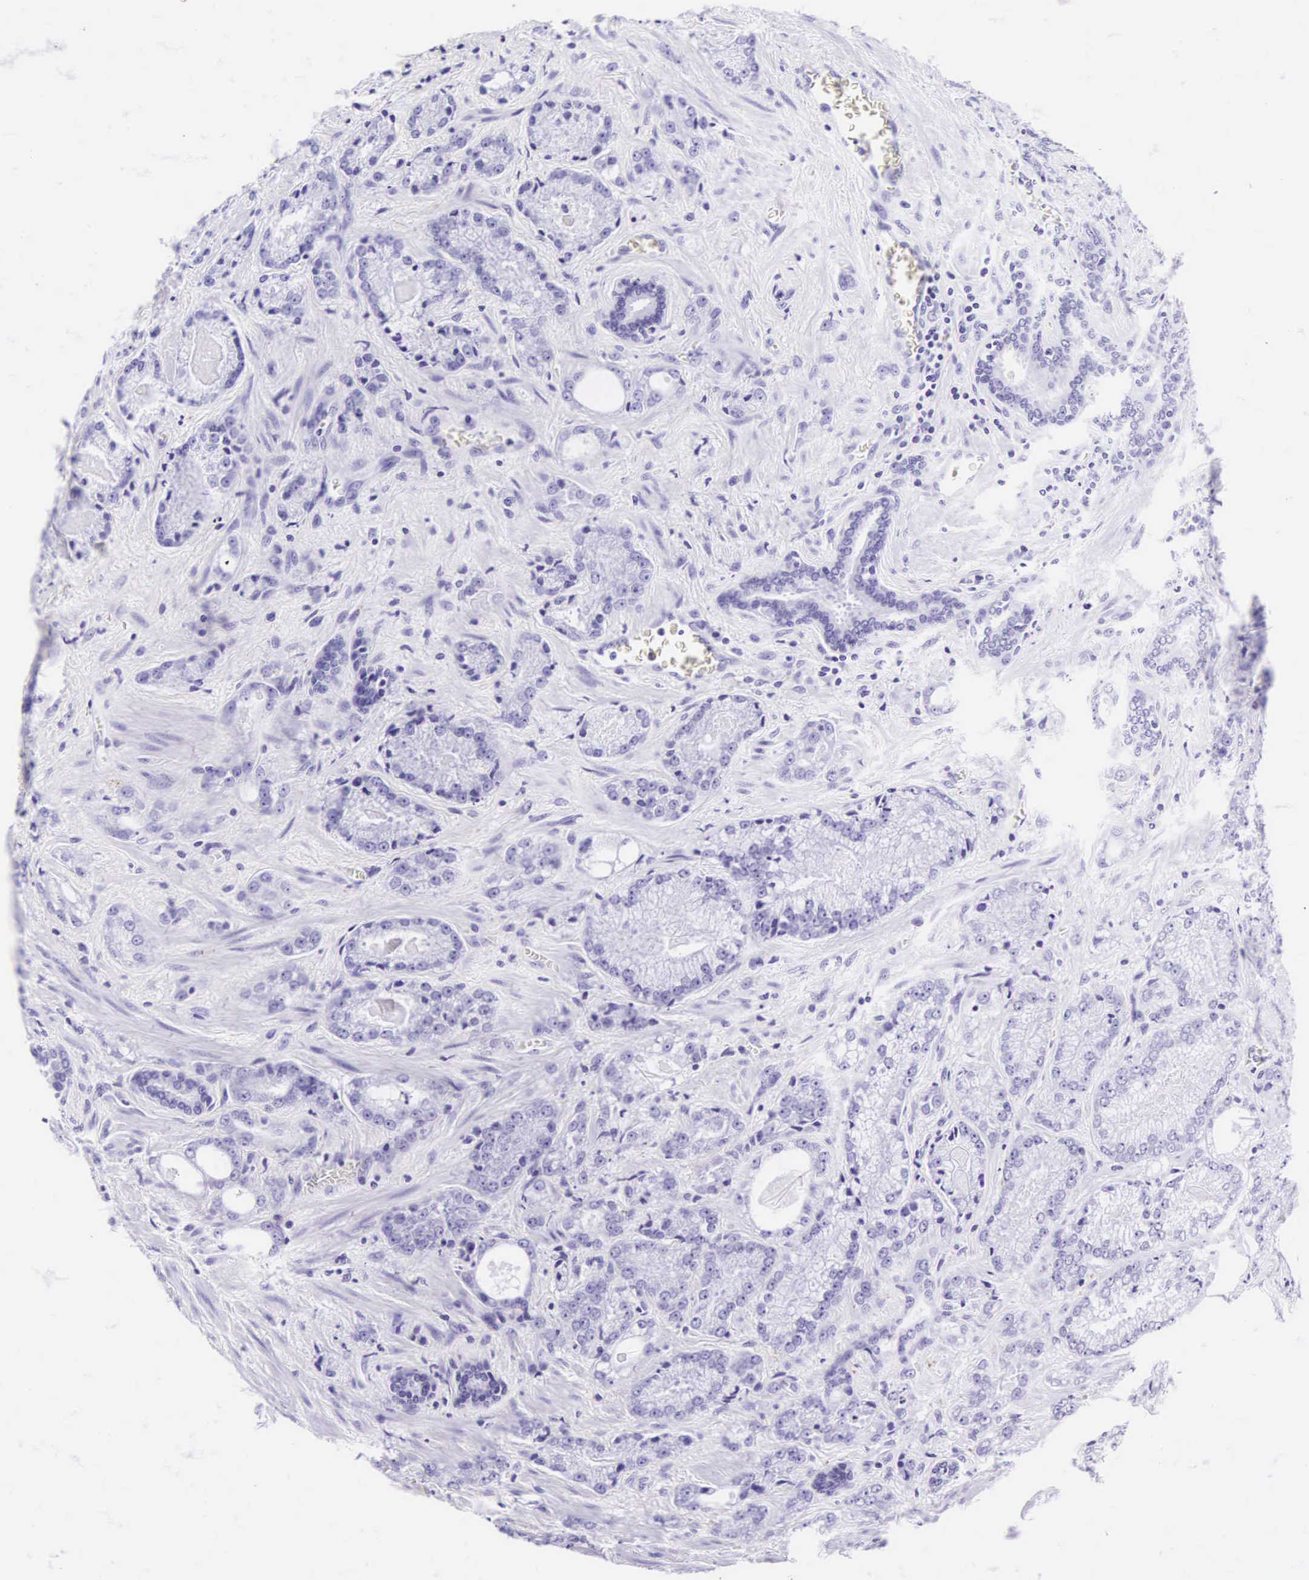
{"staining": {"intensity": "negative", "quantity": "none", "location": "none"}, "tissue": "prostate cancer", "cell_type": "Tumor cells", "image_type": "cancer", "snomed": [{"axis": "morphology", "description": "Adenocarcinoma, Medium grade"}, {"axis": "topography", "description": "Prostate"}], "caption": "This is a image of IHC staining of prostate cancer, which shows no positivity in tumor cells.", "gene": "CD1A", "patient": {"sex": "male", "age": 68}}